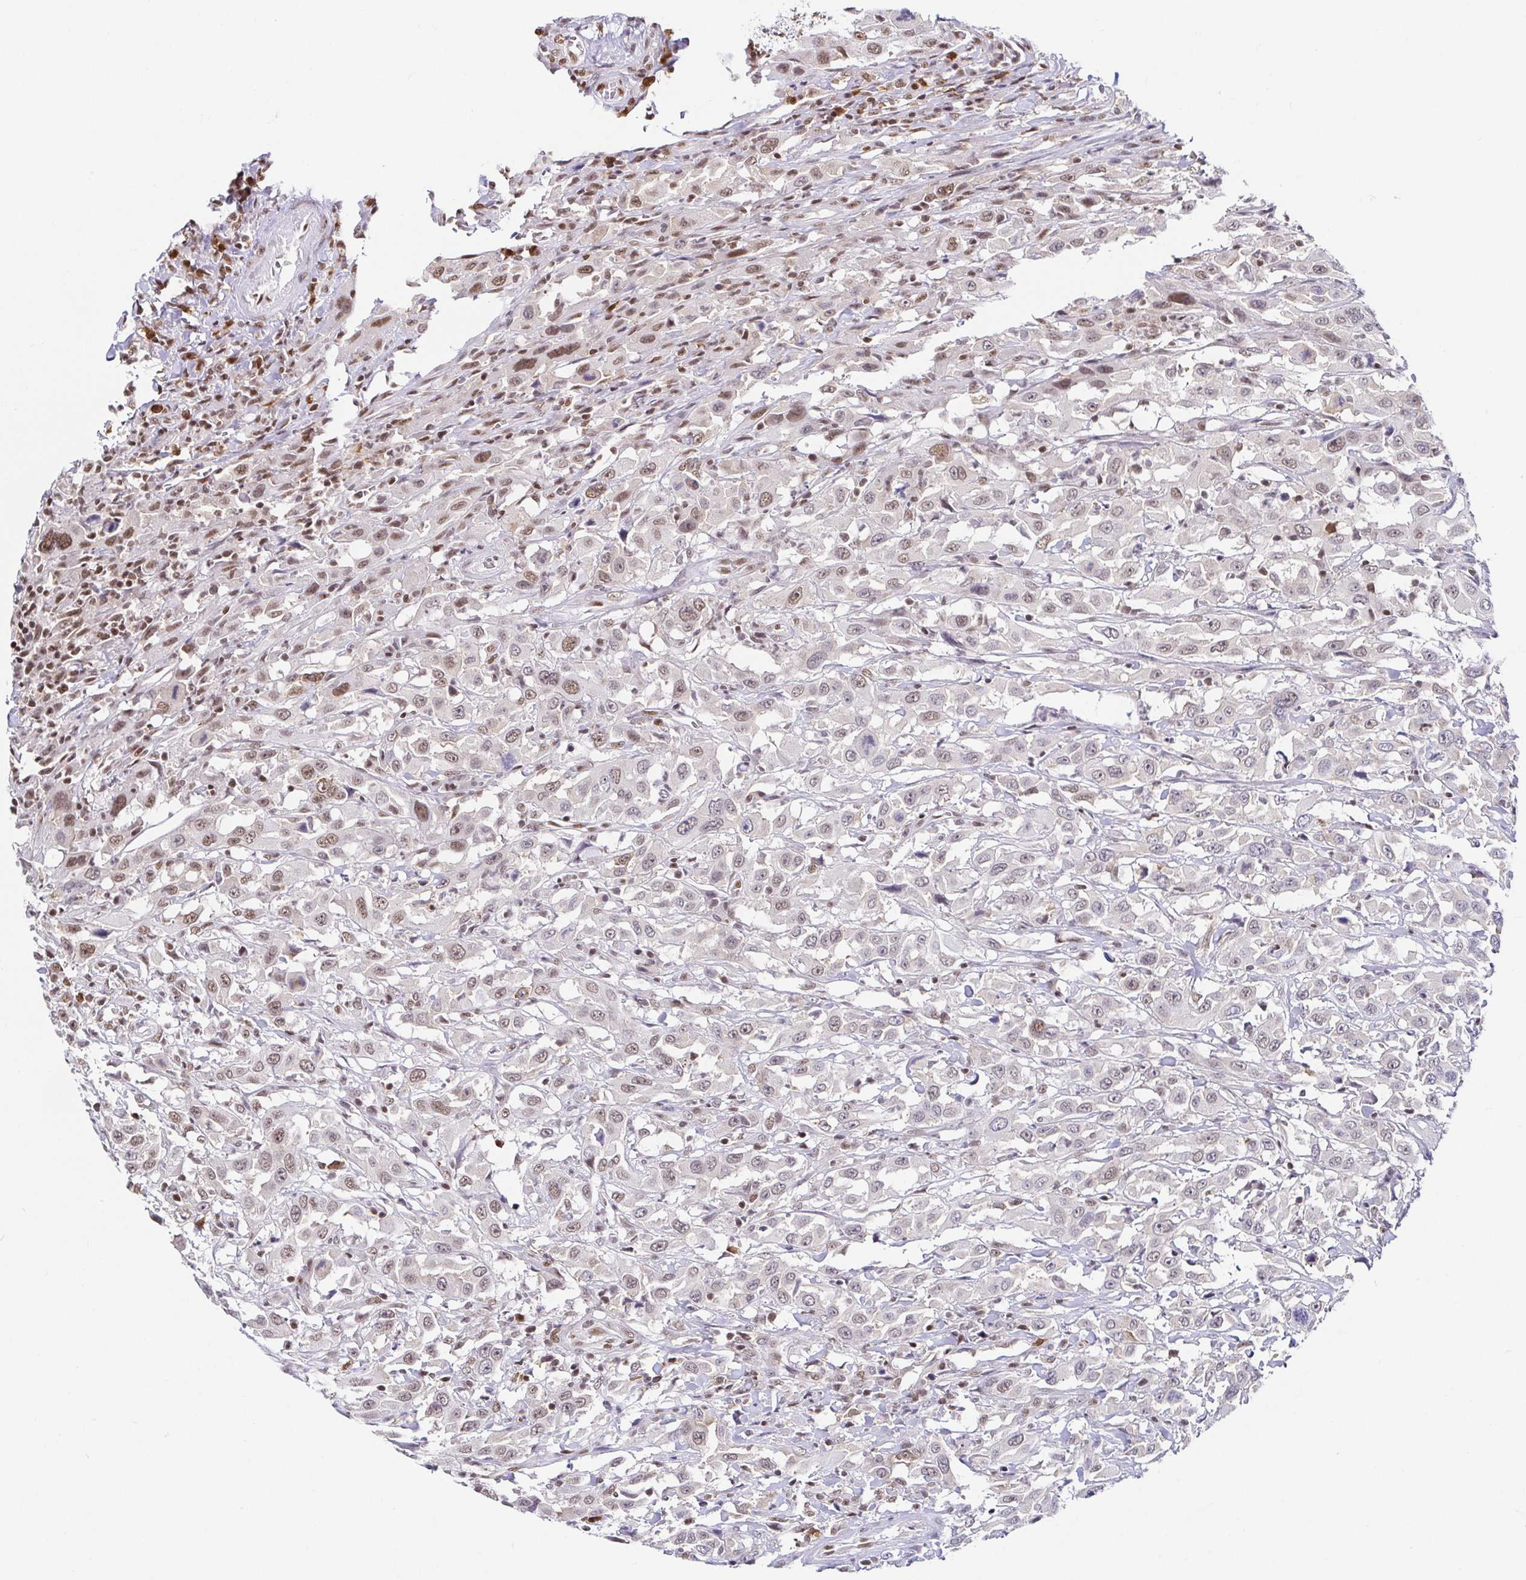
{"staining": {"intensity": "weak", "quantity": "25%-75%", "location": "nuclear"}, "tissue": "urothelial cancer", "cell_type": "Tumor cells", "image_type": "cancer", "snomed": [{"axis": "morphology", "description": "Urothelial carcinoma, High grade"}, {"axis": "topography", "description": "Urinary bladder"}], "caption": "Protein expression analysis of urothelial cancer exhibits weak nuclear positivity in about 25%-75% of tumor cells.", "gene": "EWSR1", "patient": {"sex": "male", "age": 61}}